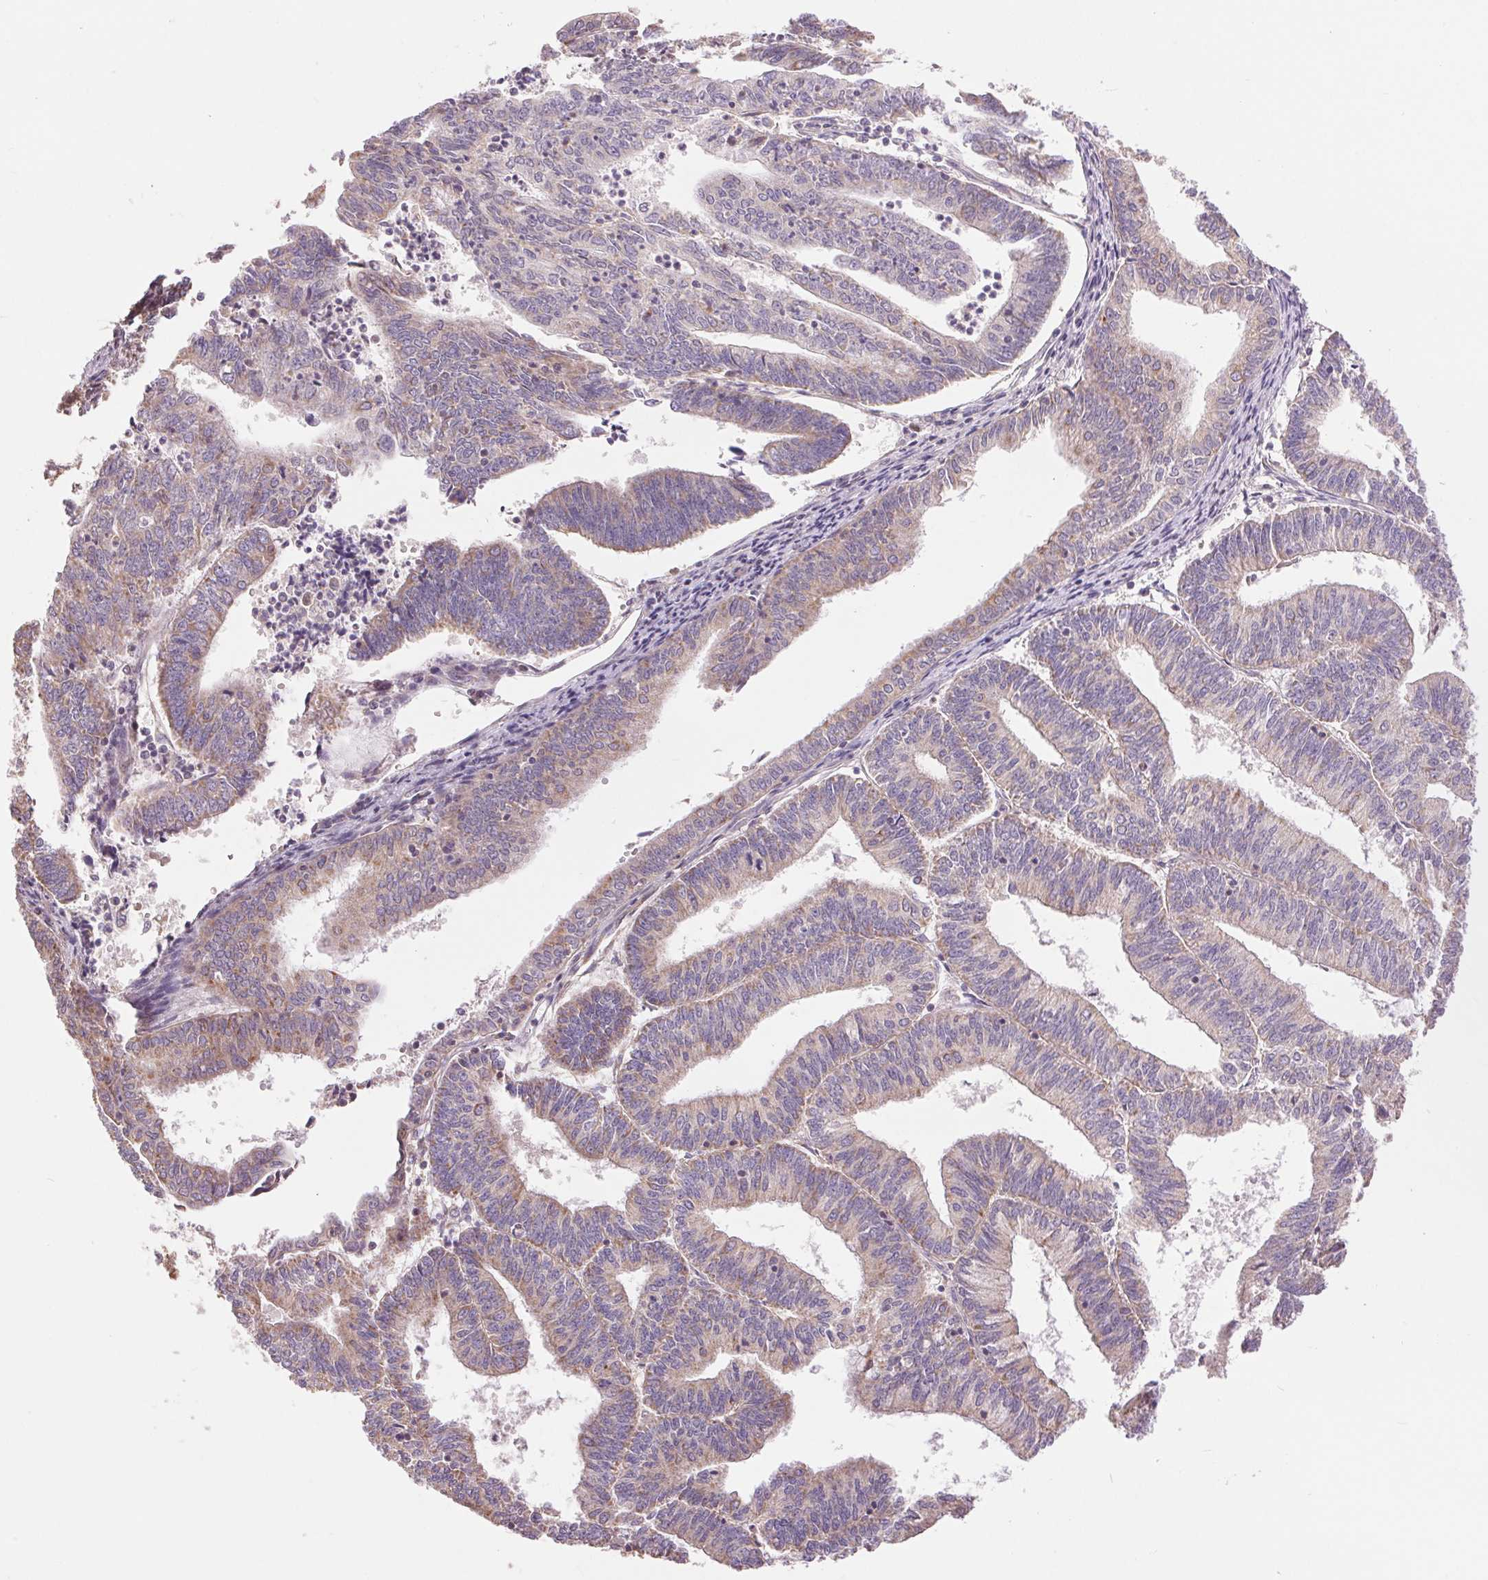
{"staining": {"intensity": "weak", "quantity": "25%-75%", "location": "cytoplasmic/membranous"}, "tissue": "endometrial cancer", "cell_type": "Tumor cells", "image_type": "cancer", "snomed": [{"axis": "morphology", "description": "Adenocarcinoma, NOS"}, {"axis": "topography", "description": "Endometrium"}], "caption": "Tumor cells show weak cytoplasmic/membranous staining in approximately 25%-75% of cells in endometrial adenocarcinoma.", "gene": "DGUOK", "patient": {"sex": "female", "age": 61}}